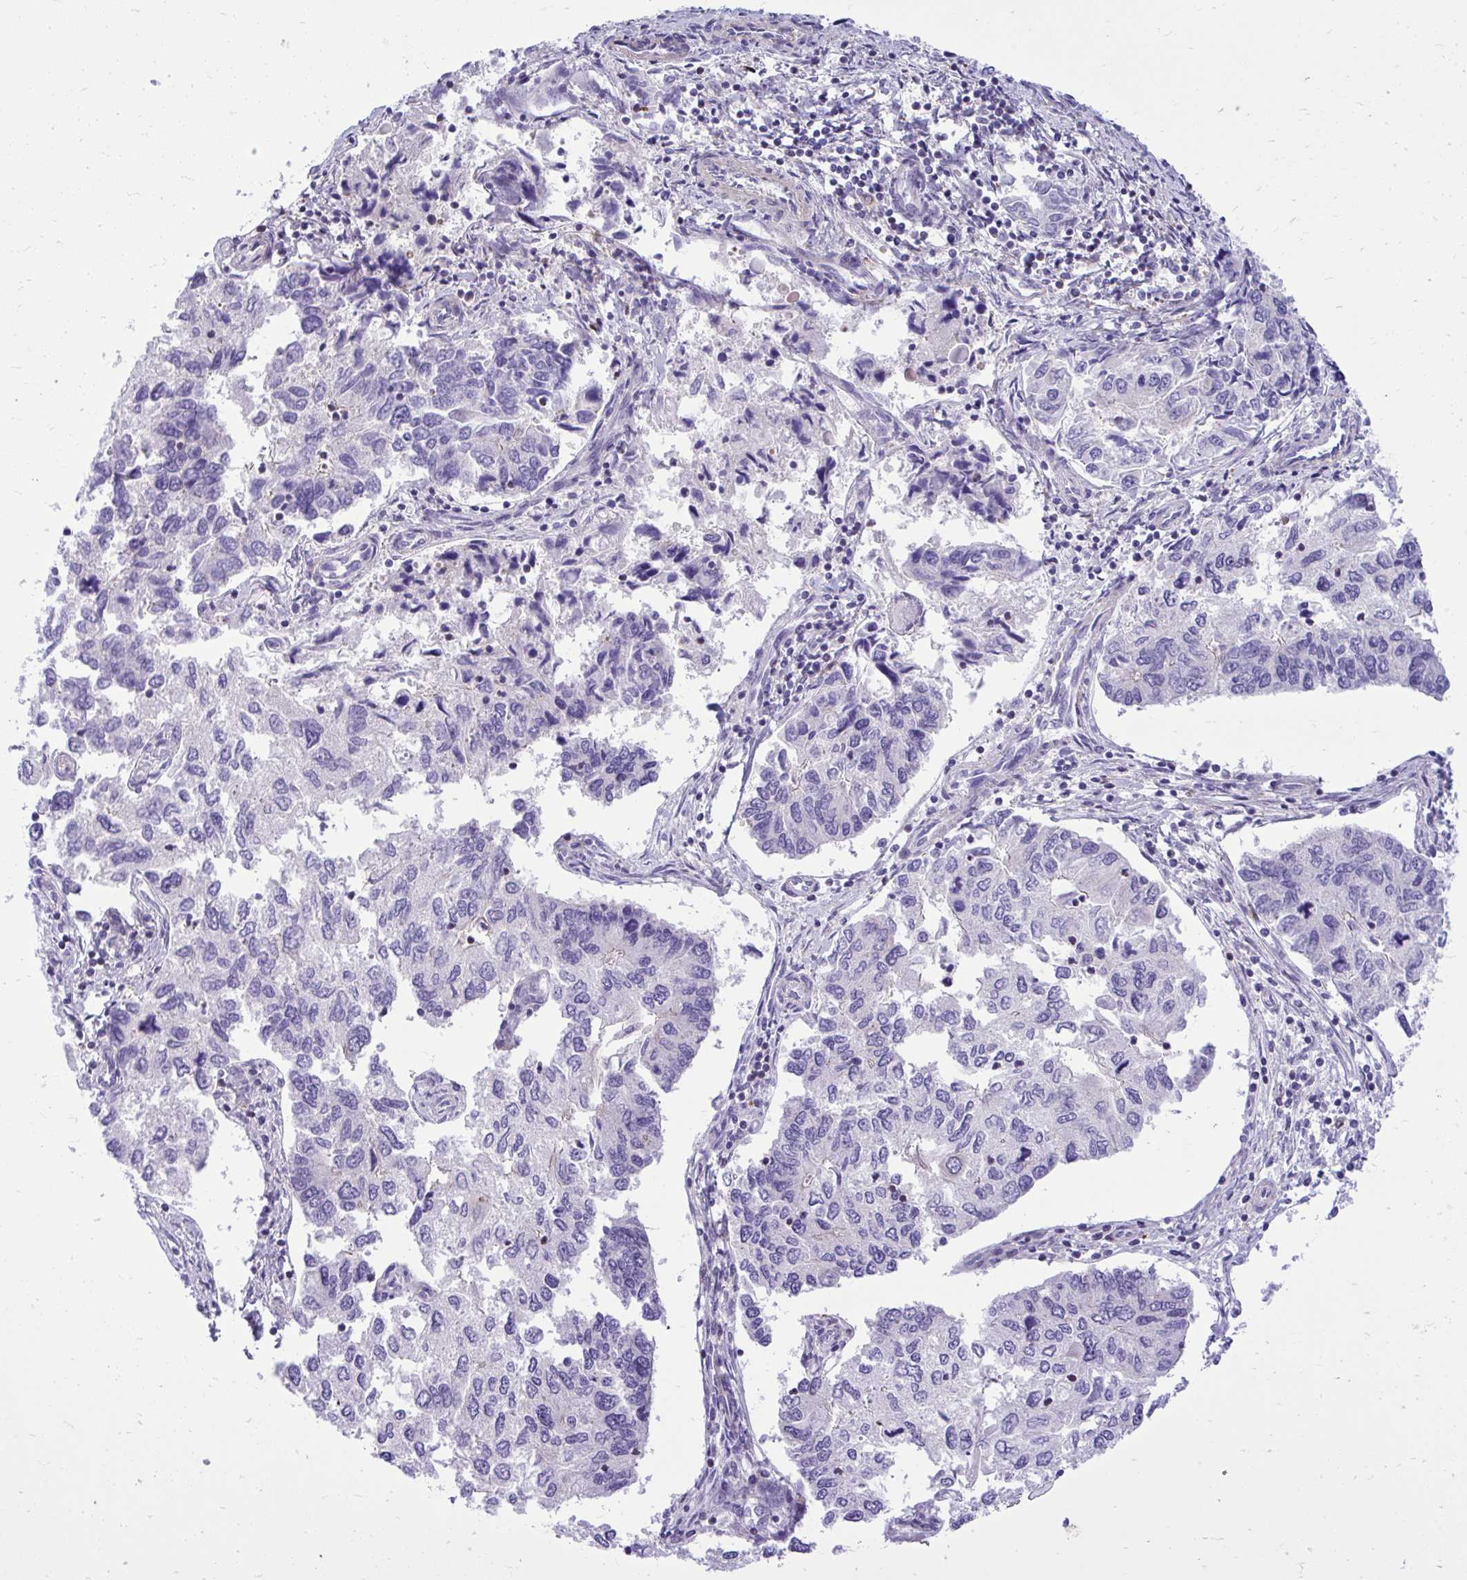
{"staining": {"intensity": "negative", "quantity": "none", "location": "none"}, "tissue": "endometrial cancer", "cell_type": "Tumor cells", "image_type": "cancer", "snomed": [{"axis": "morphology", "description": "Carcinoma, NOS"}, {"axis": "topography", "description": "Uterus"}], "caption": "The photomicrograph exhibits no significant positivity in tumor cells of endometrial cancer (carcinoma).", "gene": "GRK4", "patient": {"sex": "female", "age": 76}}